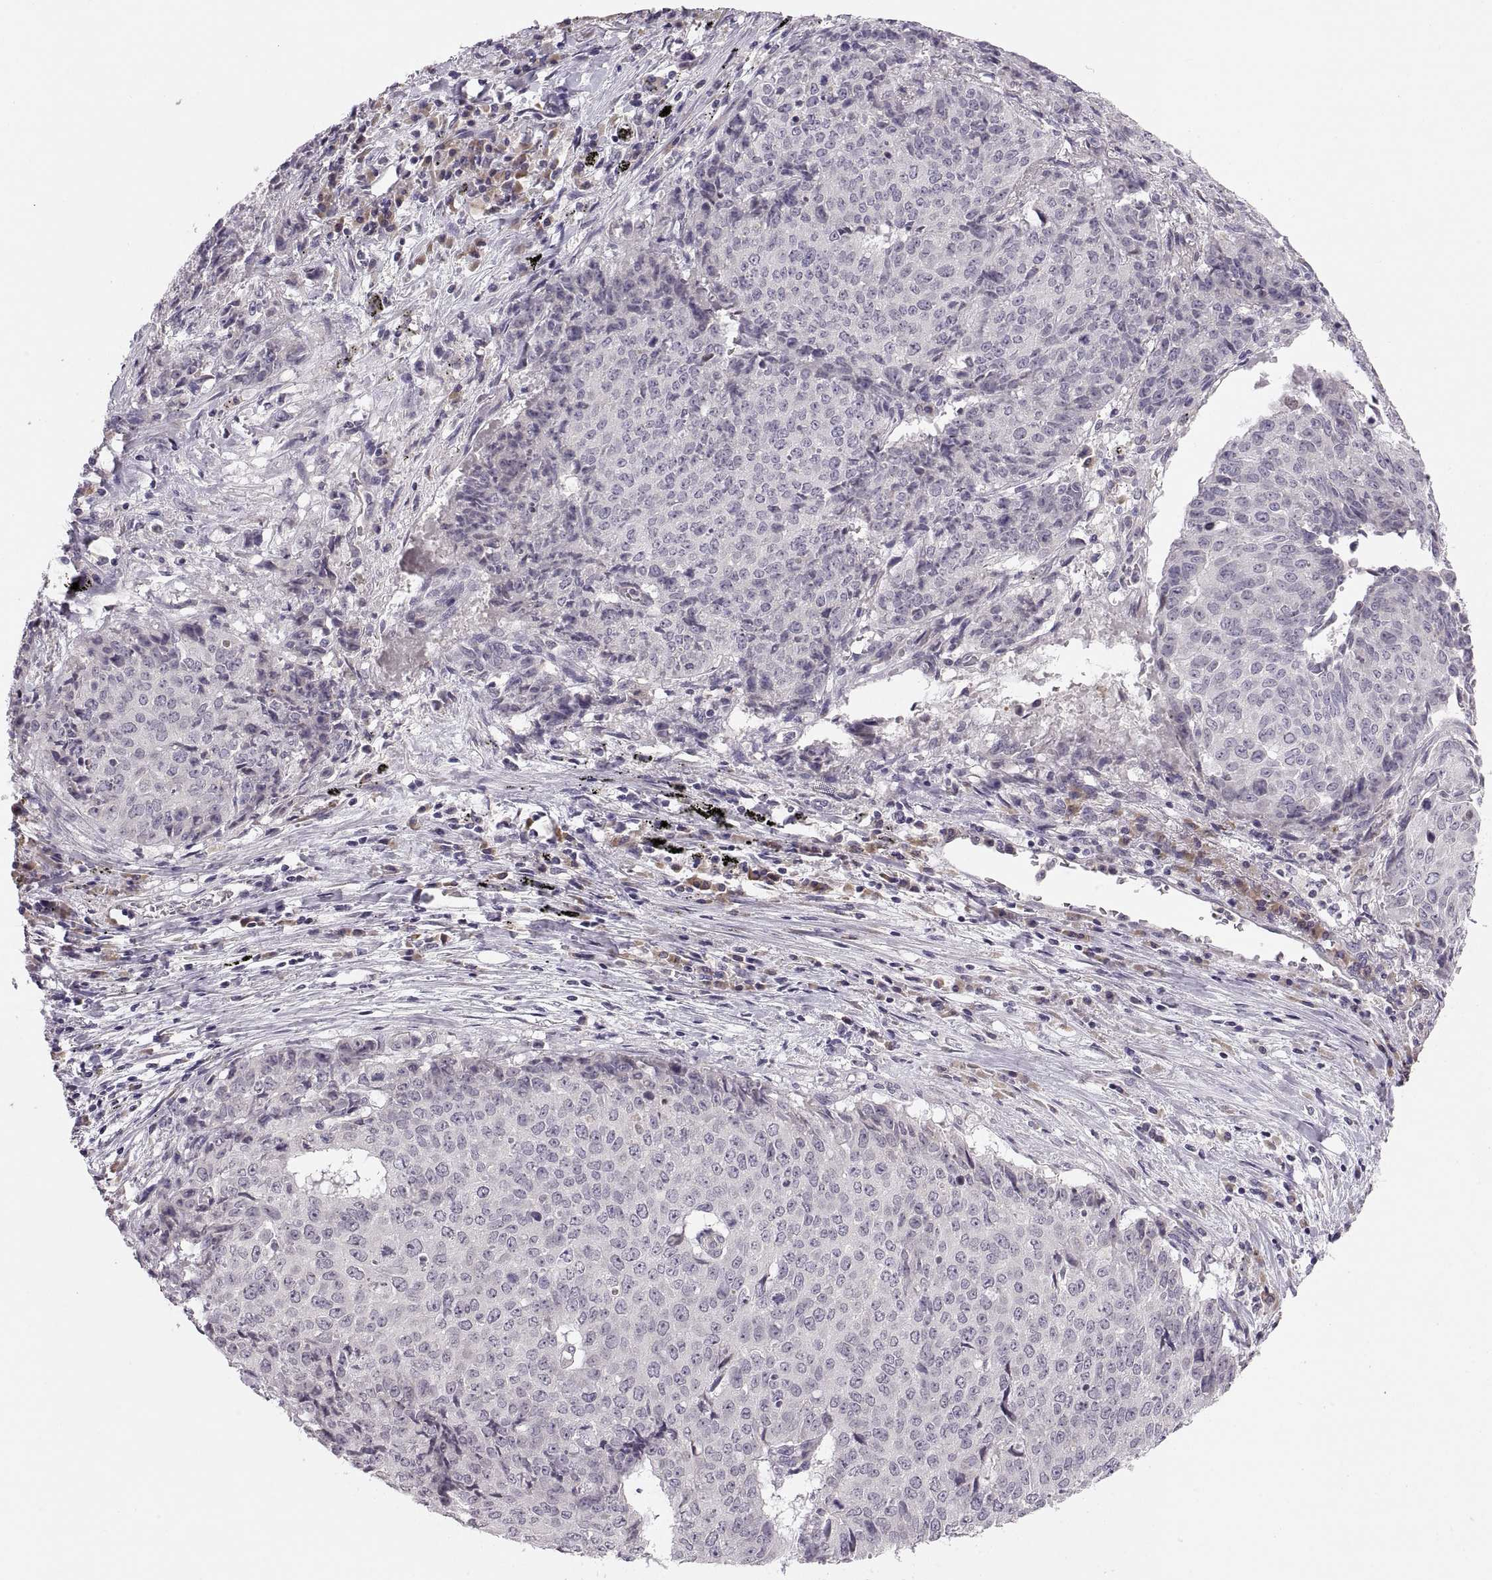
{"staining": {"intensity": "negative", "quantity": "none", "location": "none"}, "tissue": "lung cancer", "cell_type": "Tumor cells", "image_type": "cancer", "snomed": [{"axis": "morphology", "description": "Normal tissue, NOS"}, {"axis": "morphology", "description": "Squamous cell carcinoma, NOS"}, {"axis": "topography", "description": "Bronchus"}, {"axis": "topography", "description": "Lung"}], "caption": "Immunohistochemical staining of human lung squamous cell carcinoma exhibits no significant staining in tumor cells.", "gene": "ADH6", "patient": {"sex": "male", "age": 64}}